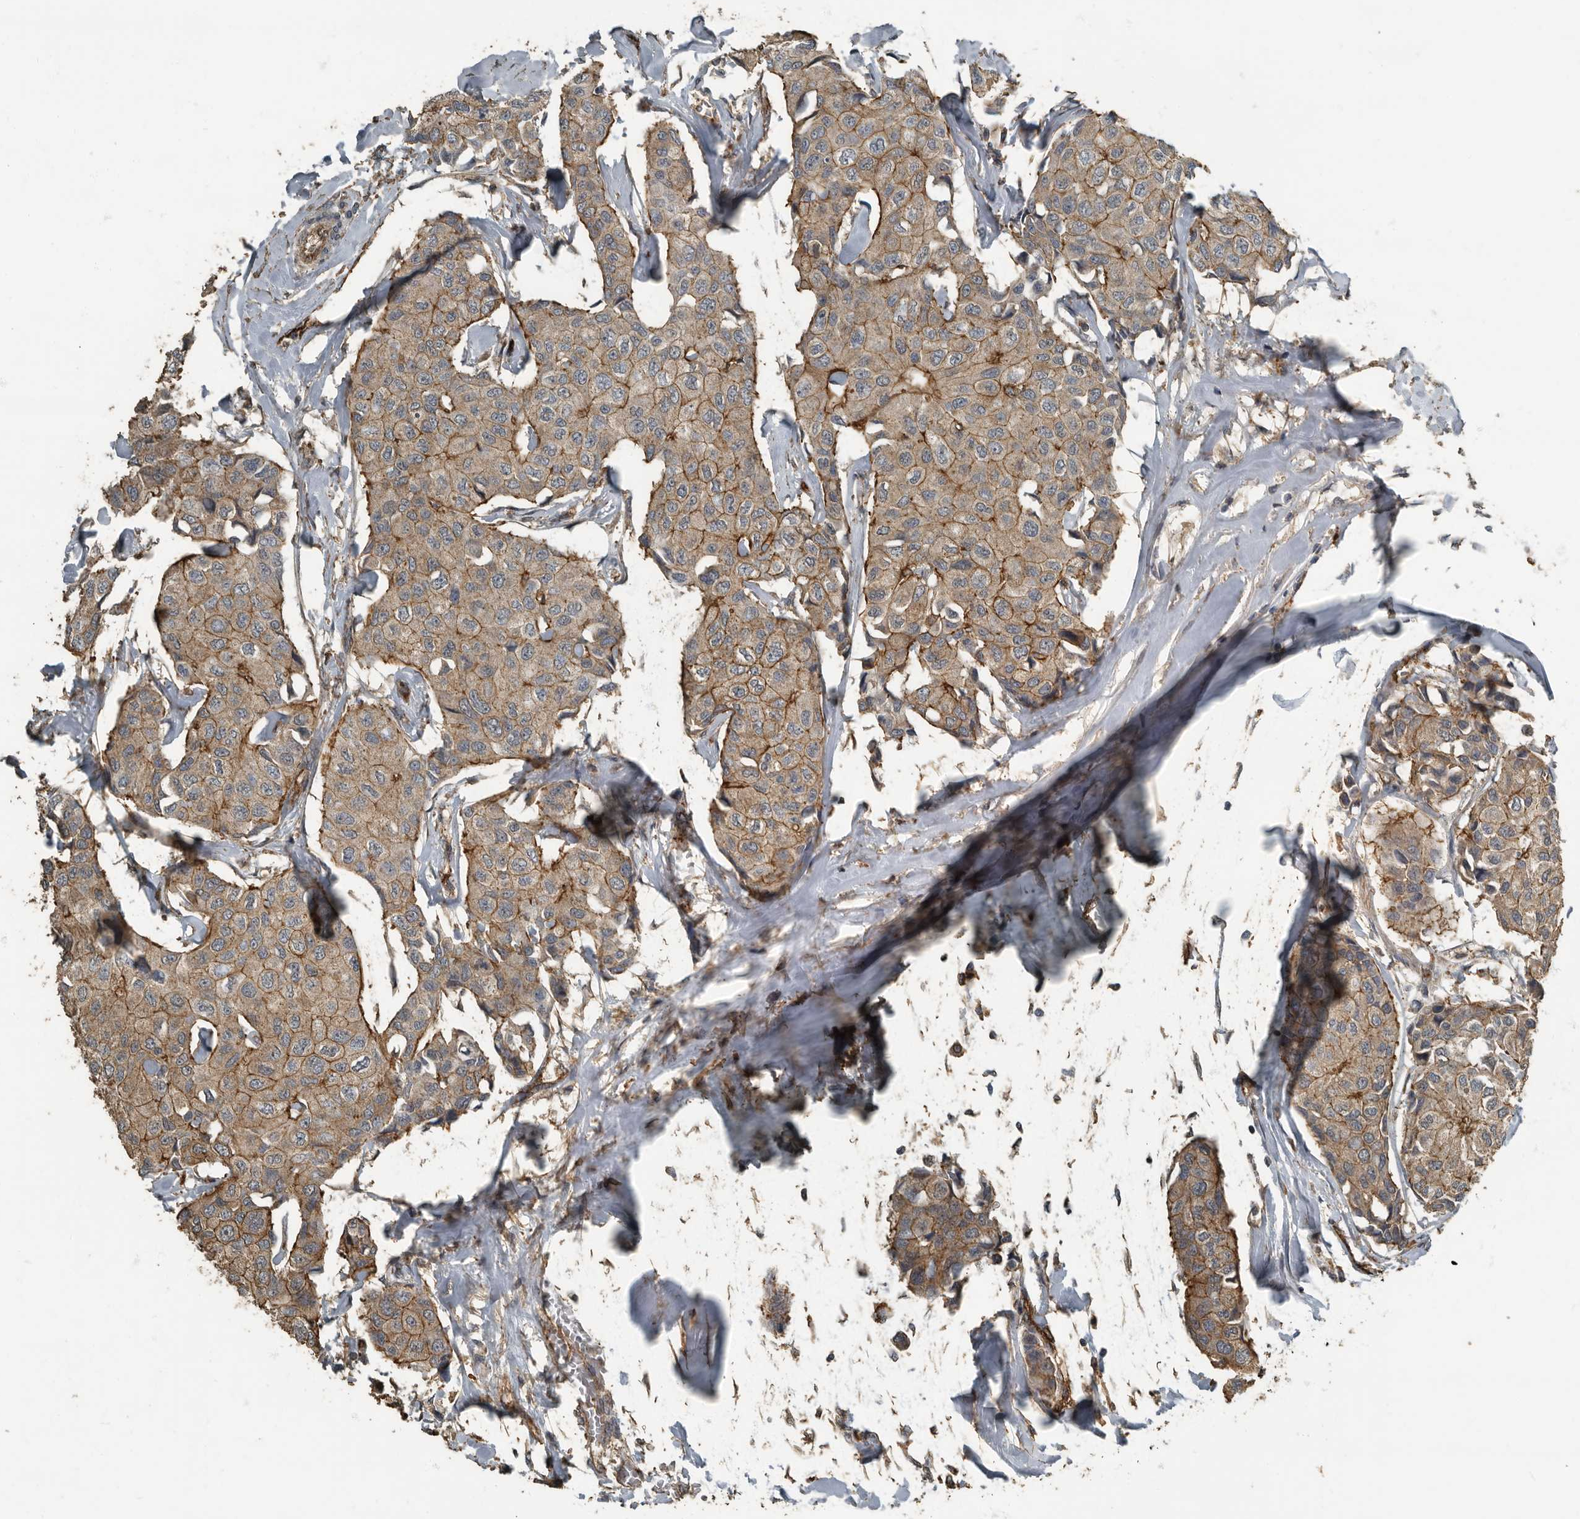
{"staining": {"intensity": "moderate", "quantity": ">75%", "location": "cytoplasmic/membranous"}, "tissue": "breast cancer", "cell_type": "Tumor cells", "image_type": "cancer", "snomed": [{"axis": "morphology", "description": "Duct carcinoma"}, {"axis": "topography", "description": "Breast"}], "caption": "This is a photomicrograph of immunohistochemistry staining of breast cancer, which shows moderate positivity in the cytoplasmic/membranous of tumor cells.", "gene": "IL15RA", "patient": {"sex": "female", "age": 80}}